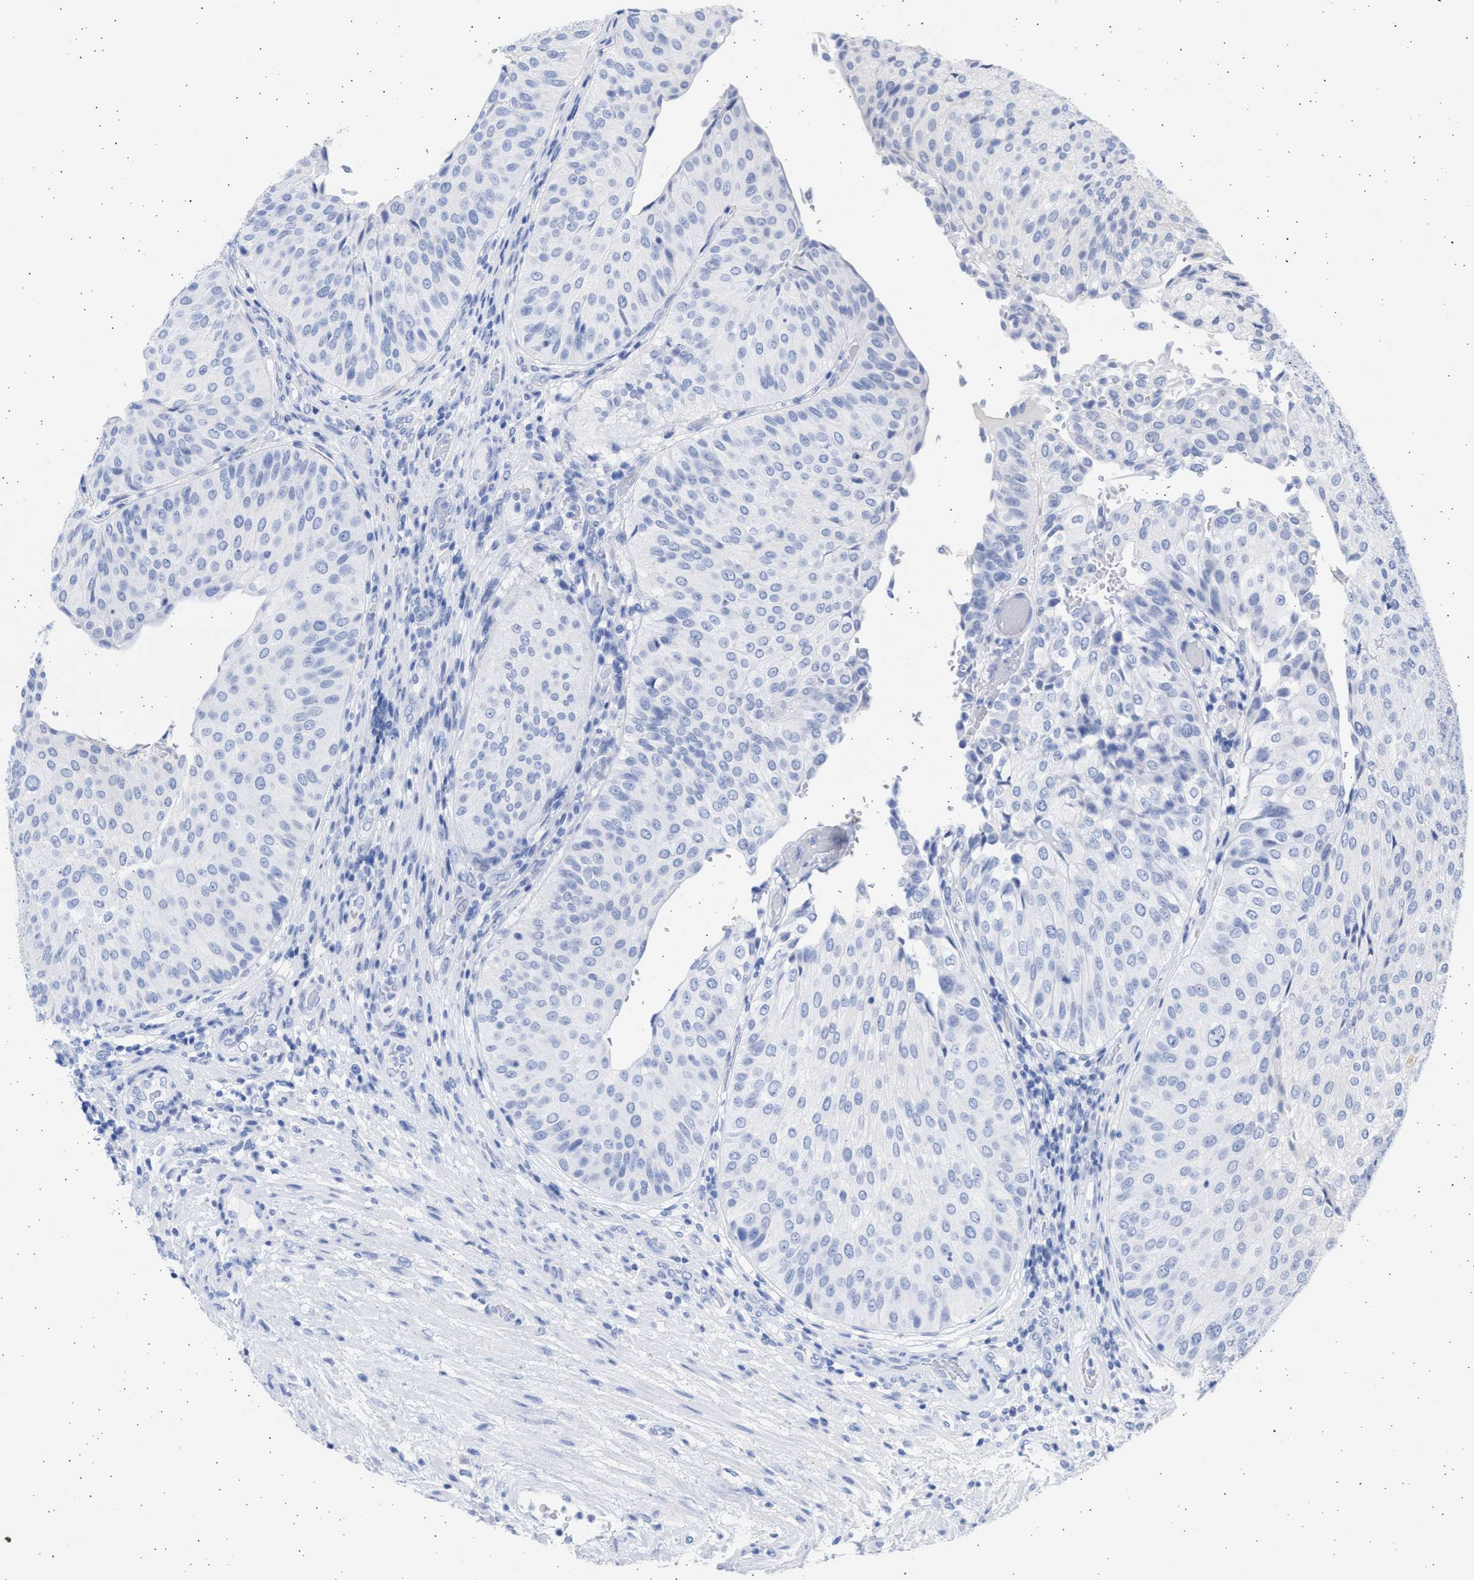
{"staining": {"intensity": "negative", "quantity": "none", "location": "none"}, "tissue": "urothelial cancer", "cell_type": "Tumor cells", "image_type": "cancer", "snomed": [{"axis": "morphology", "description": "Urothelial carcinoma, Low grade"}, {"axis": "topography", "description": "Urinary bladder"}], "caption": "This is an immunohistochemistry (IHC) image of human urothelial cancer. There is no staining in tumor cells.", "gene": "ALDOC", "patient": {"sex": "male", "age": 67}}